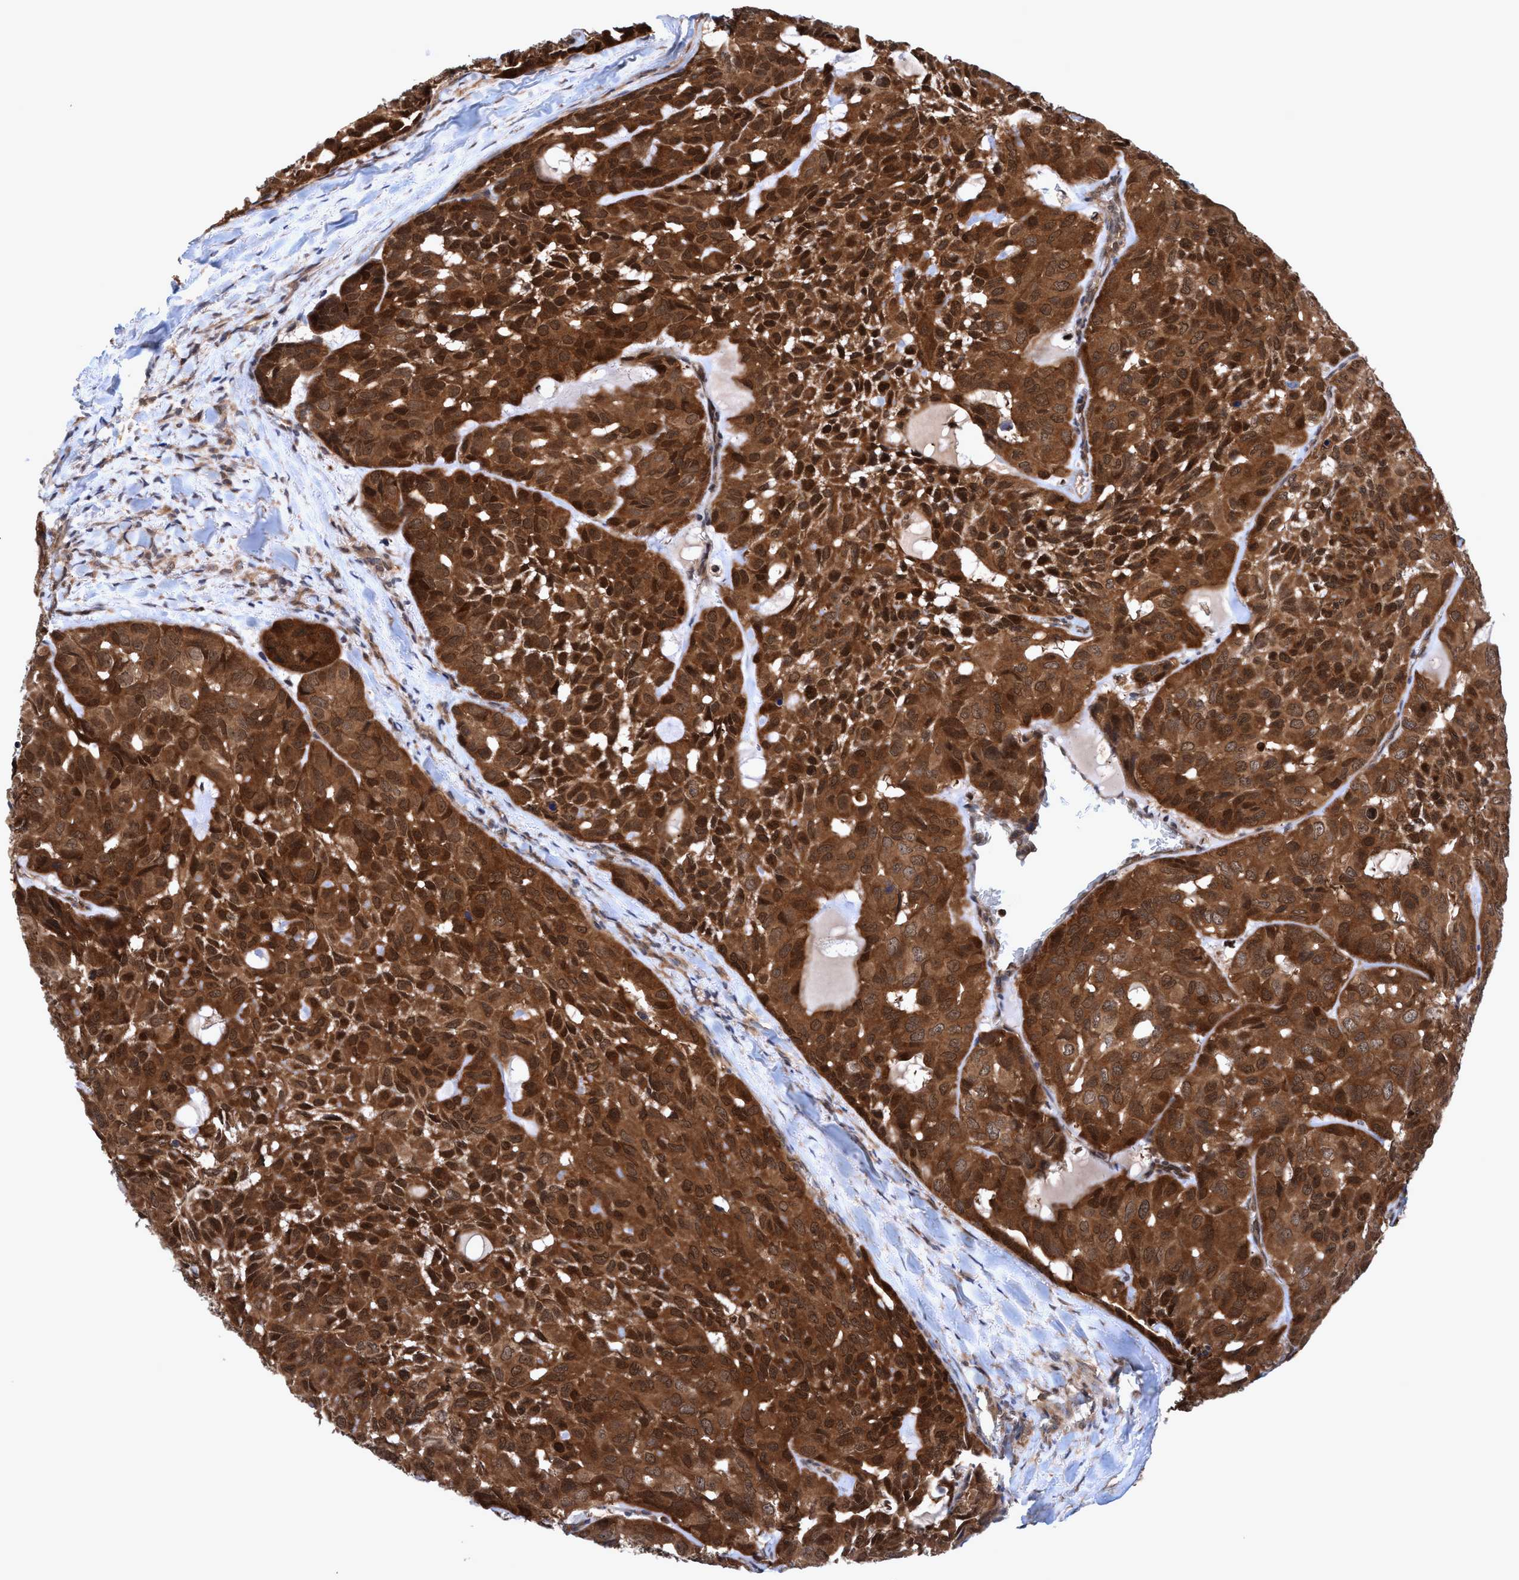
{"staining": {"intensity": "strong", "quantity": ">75%", "location": "cytoplasmic/membranous,nuclear"}, "tissue": "head and neck cancer", "cell_type": "Tumor cells", "image_type": "cancer", "snomed": [{"axis": "morphology", "description": "Adenocarcinoma, NOS"}, {"axis": "topography", "description": "Salivary gland, NOS"}, {"axis": "topography", "description": "Head-Neck"}], "caption": "Immunohistochemistry (IHC) micrograph of adenocarcinoma (head and neck) stained for a protein (brown), which displays high levels of strong cytoplasmic/membranous and nuclear expression in about >75% of tumor cells.", "gene": "GLOD4", "patient": {"sex": "female", "age": 76}}